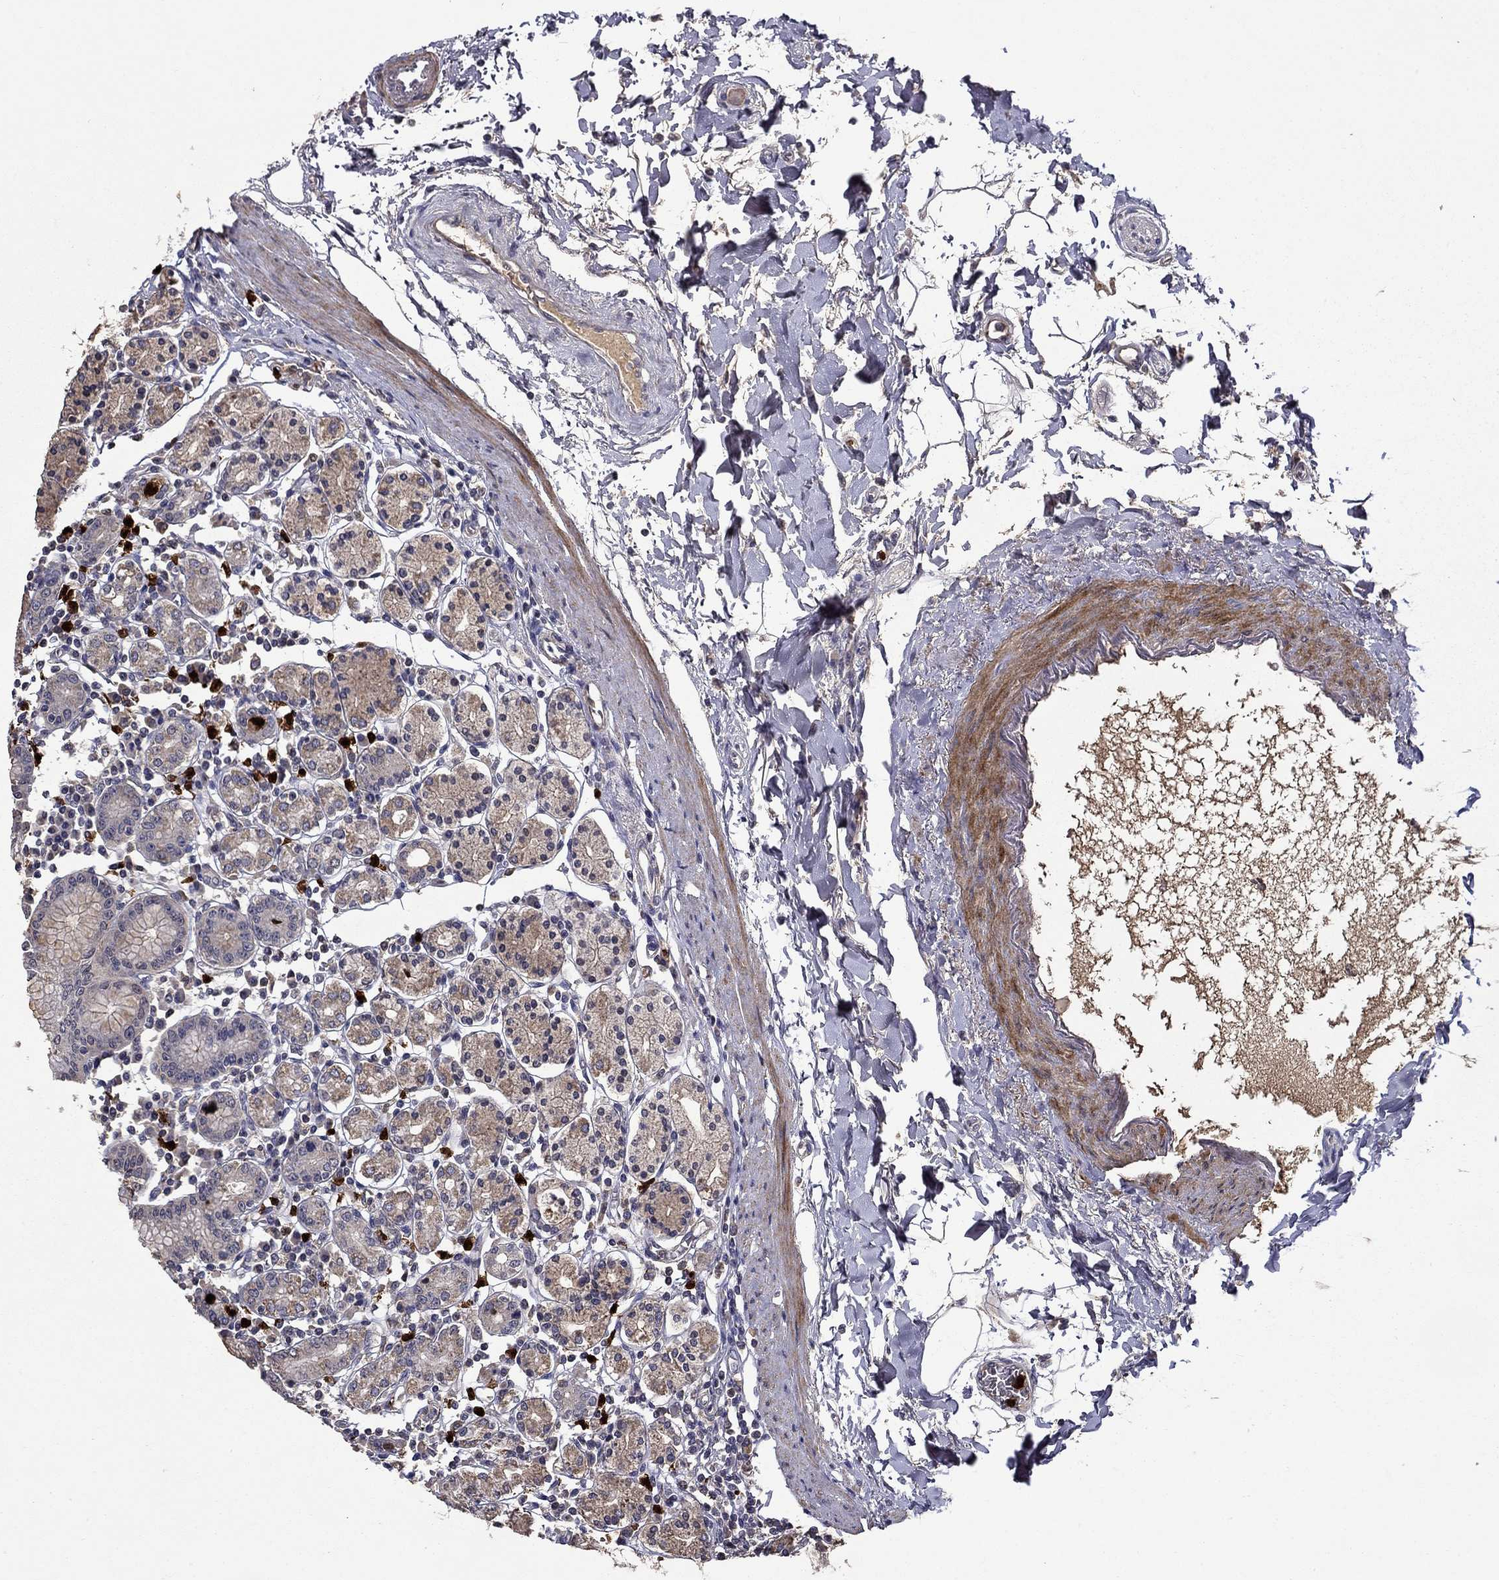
{"staining": {"intensity": "weak", "quantity": "<25%", "location": "cytoplasmic/membranous"}, "tissue": "stomach", "cell_type": "Glandular cells", "image_type": "normal", "snomed": [{"axis": "morphology", "description": "Normal tissue, NOS"}, {"axis": "topography", "description": "Stomach, upper"}, {"axis": "topography", "description": "Stomach"}], "caption": "Immunohistochemistry (IHC) of normal stomach shows no staining in glandular cells. Nuclei are stained in blue.", "gene": "SATB1", "patient": {"sex": "male", "age": 62}}